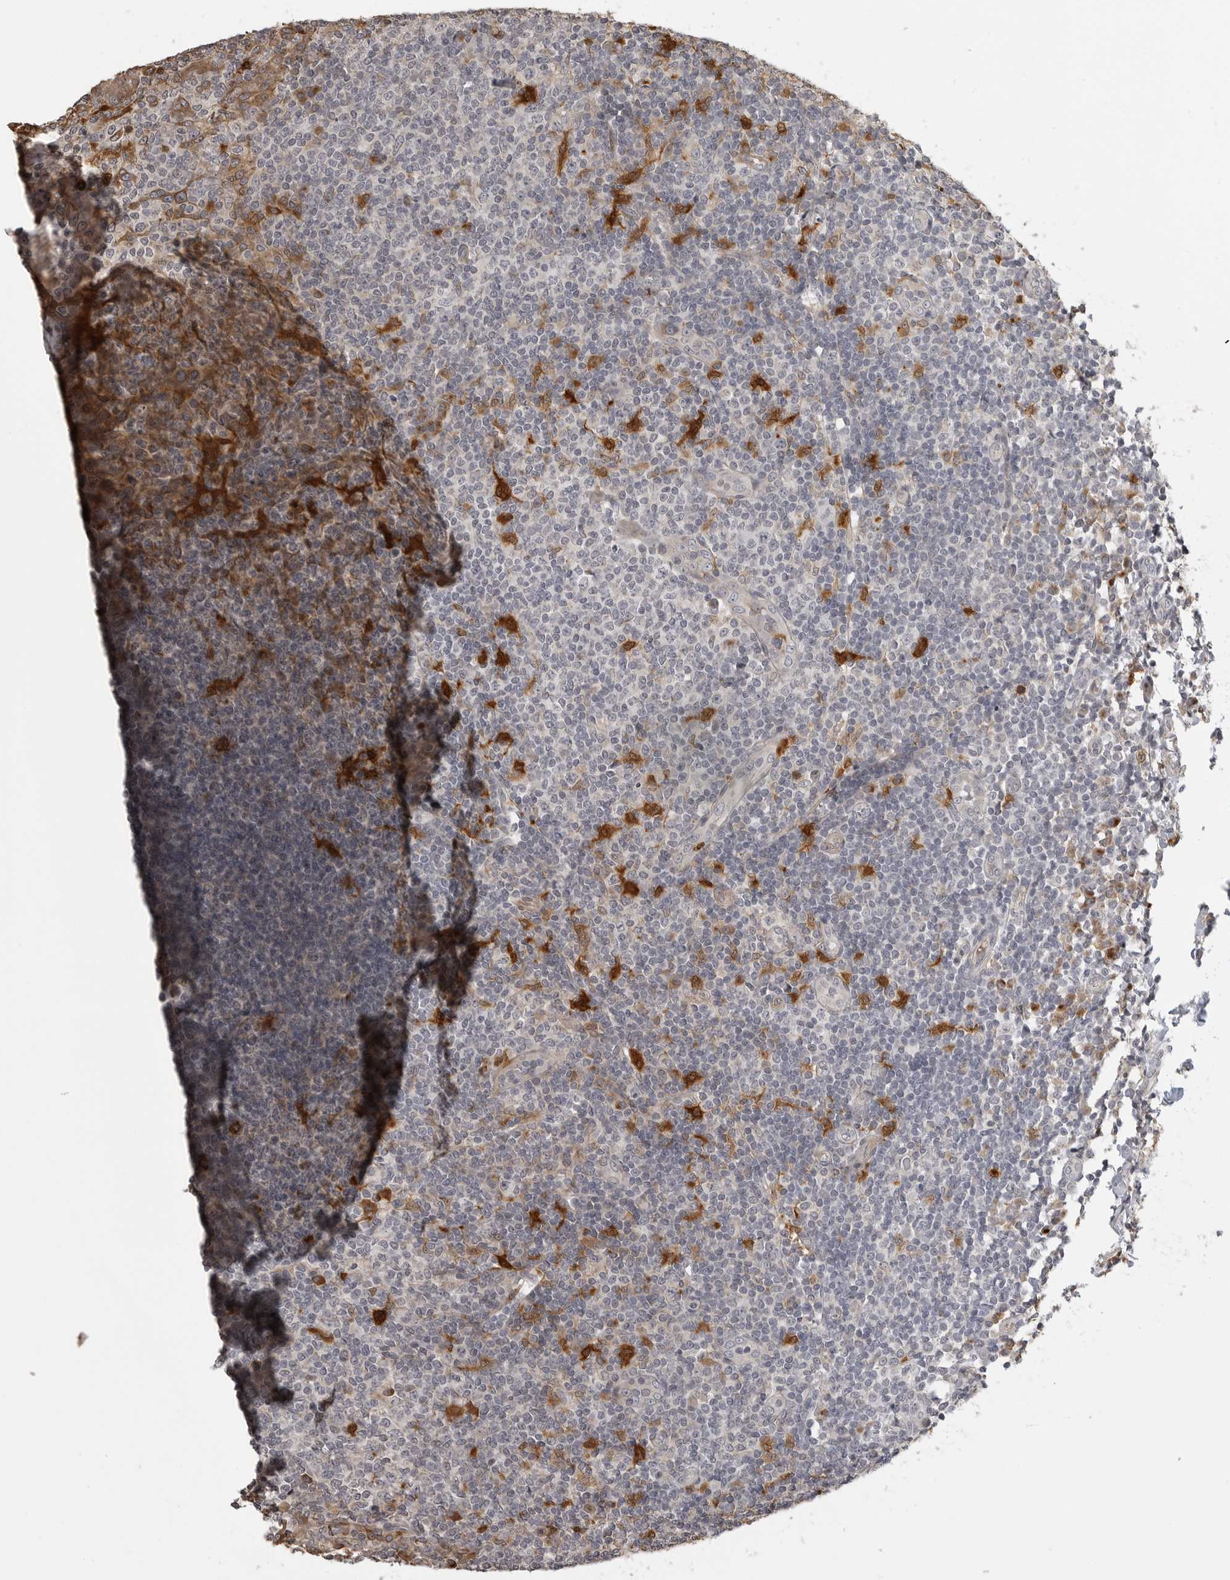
{"staining": {"intensity": "negative", "quantity": "none", "location": "none"}, "tissue": "tonsil", "cell_type": "Germinal center cells", "image_type": "normal", "snomed": [{"axis": "morphology", "description": "Normal tissue, NOS"}, {"axis": "topography", "description": "Tonsil"}], "caption": "The micrograph demonstrates no staining of germinal center cells in benign tonsil.", "gene": "IDO1", "patient": {"sex": "female", "age": 19}}